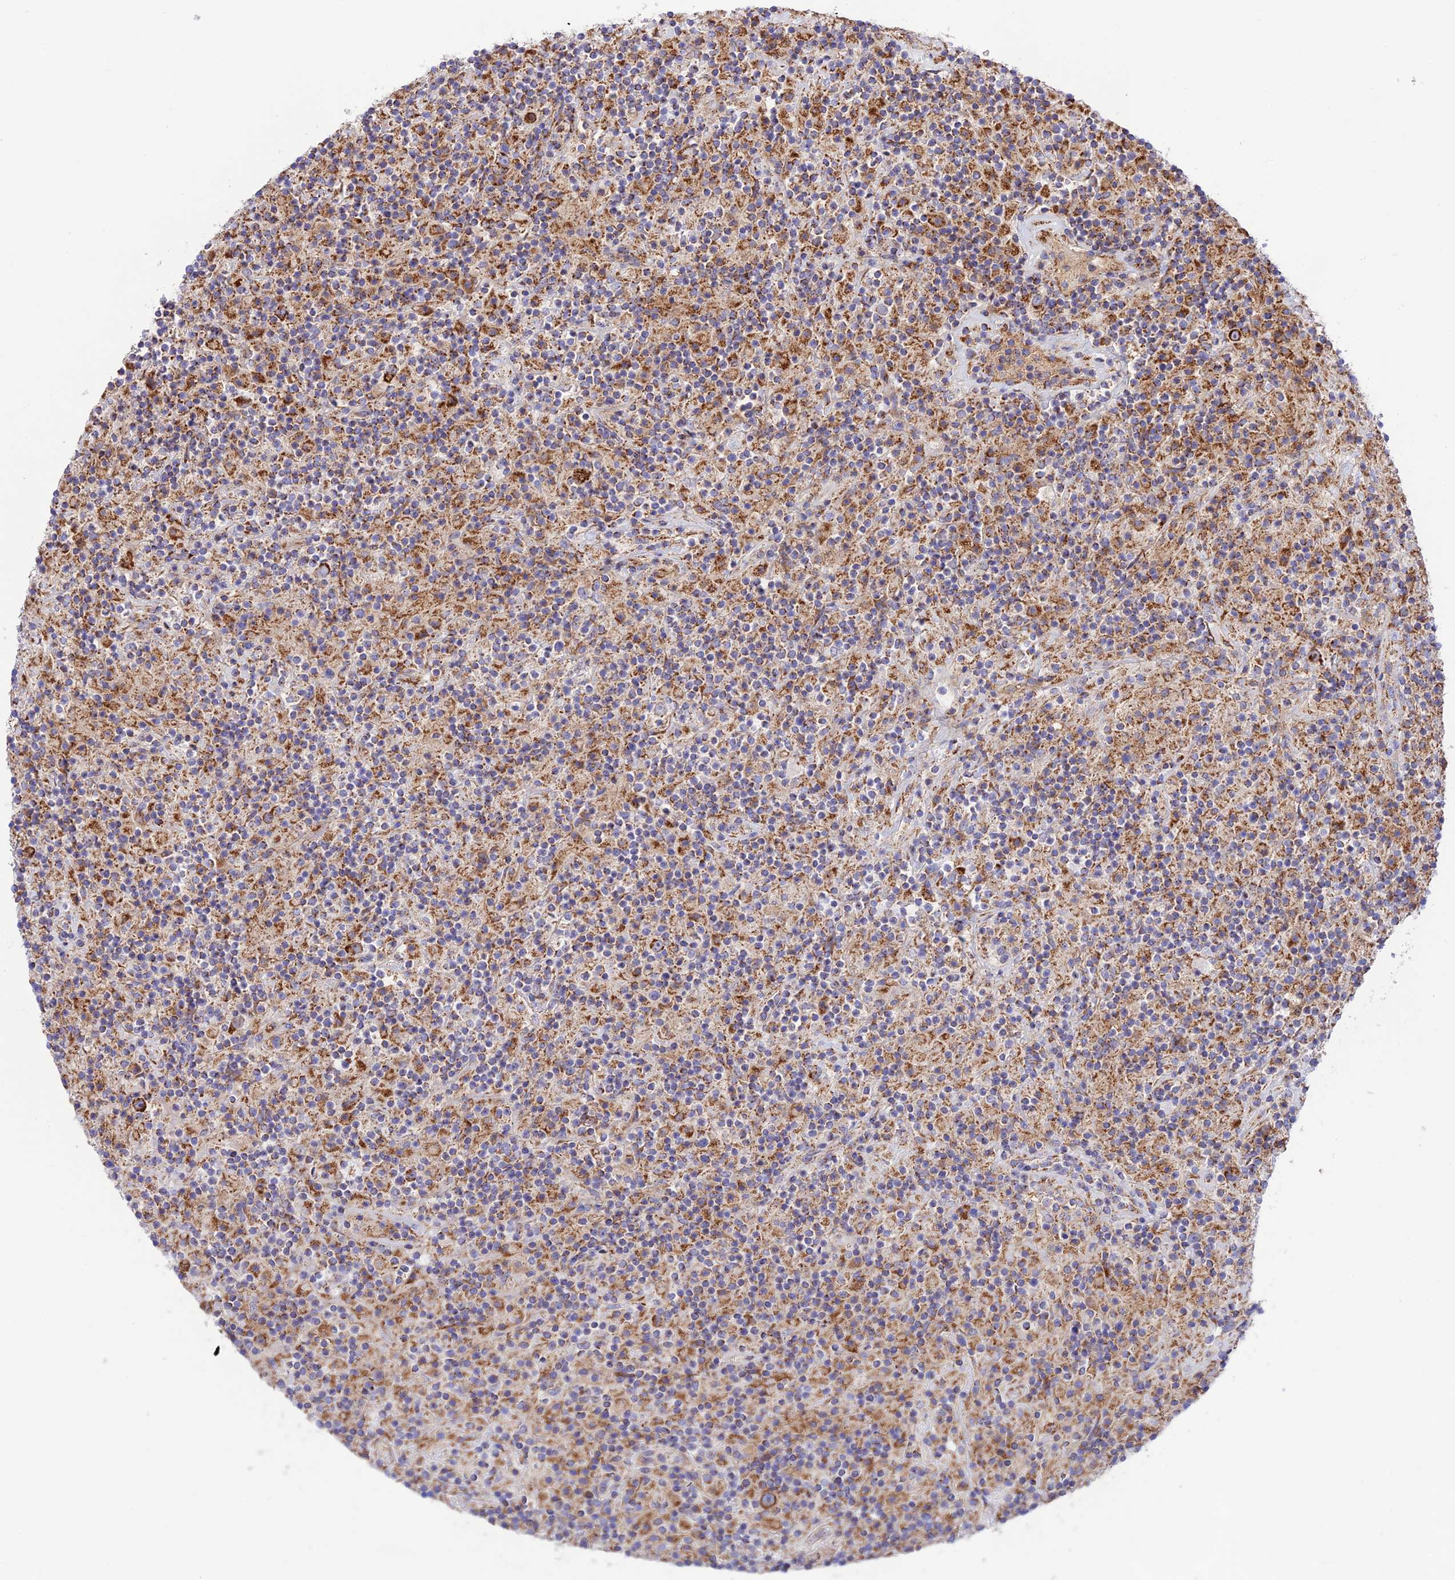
{"staining": {"intensity": "strong", "quantity": ">75%", "location": "cytoplasmic/membranous"}, "tissue": "lymphoma", "cell_type": "Tumor cells", "image_type": "cancer", "snomed": [{"axis": "morphology", "description": "Hodgkin's disease, NOS"}, {"axis": "topography", "description": "Lymph node"}], "caption": "Protein expression analysis of human lymphoma reveals strong cytoplasmic/membranous expression in about >75% of tumor cells.", "gene": "UAP1L1", "patient": {"sex": "male", "age": 70}}